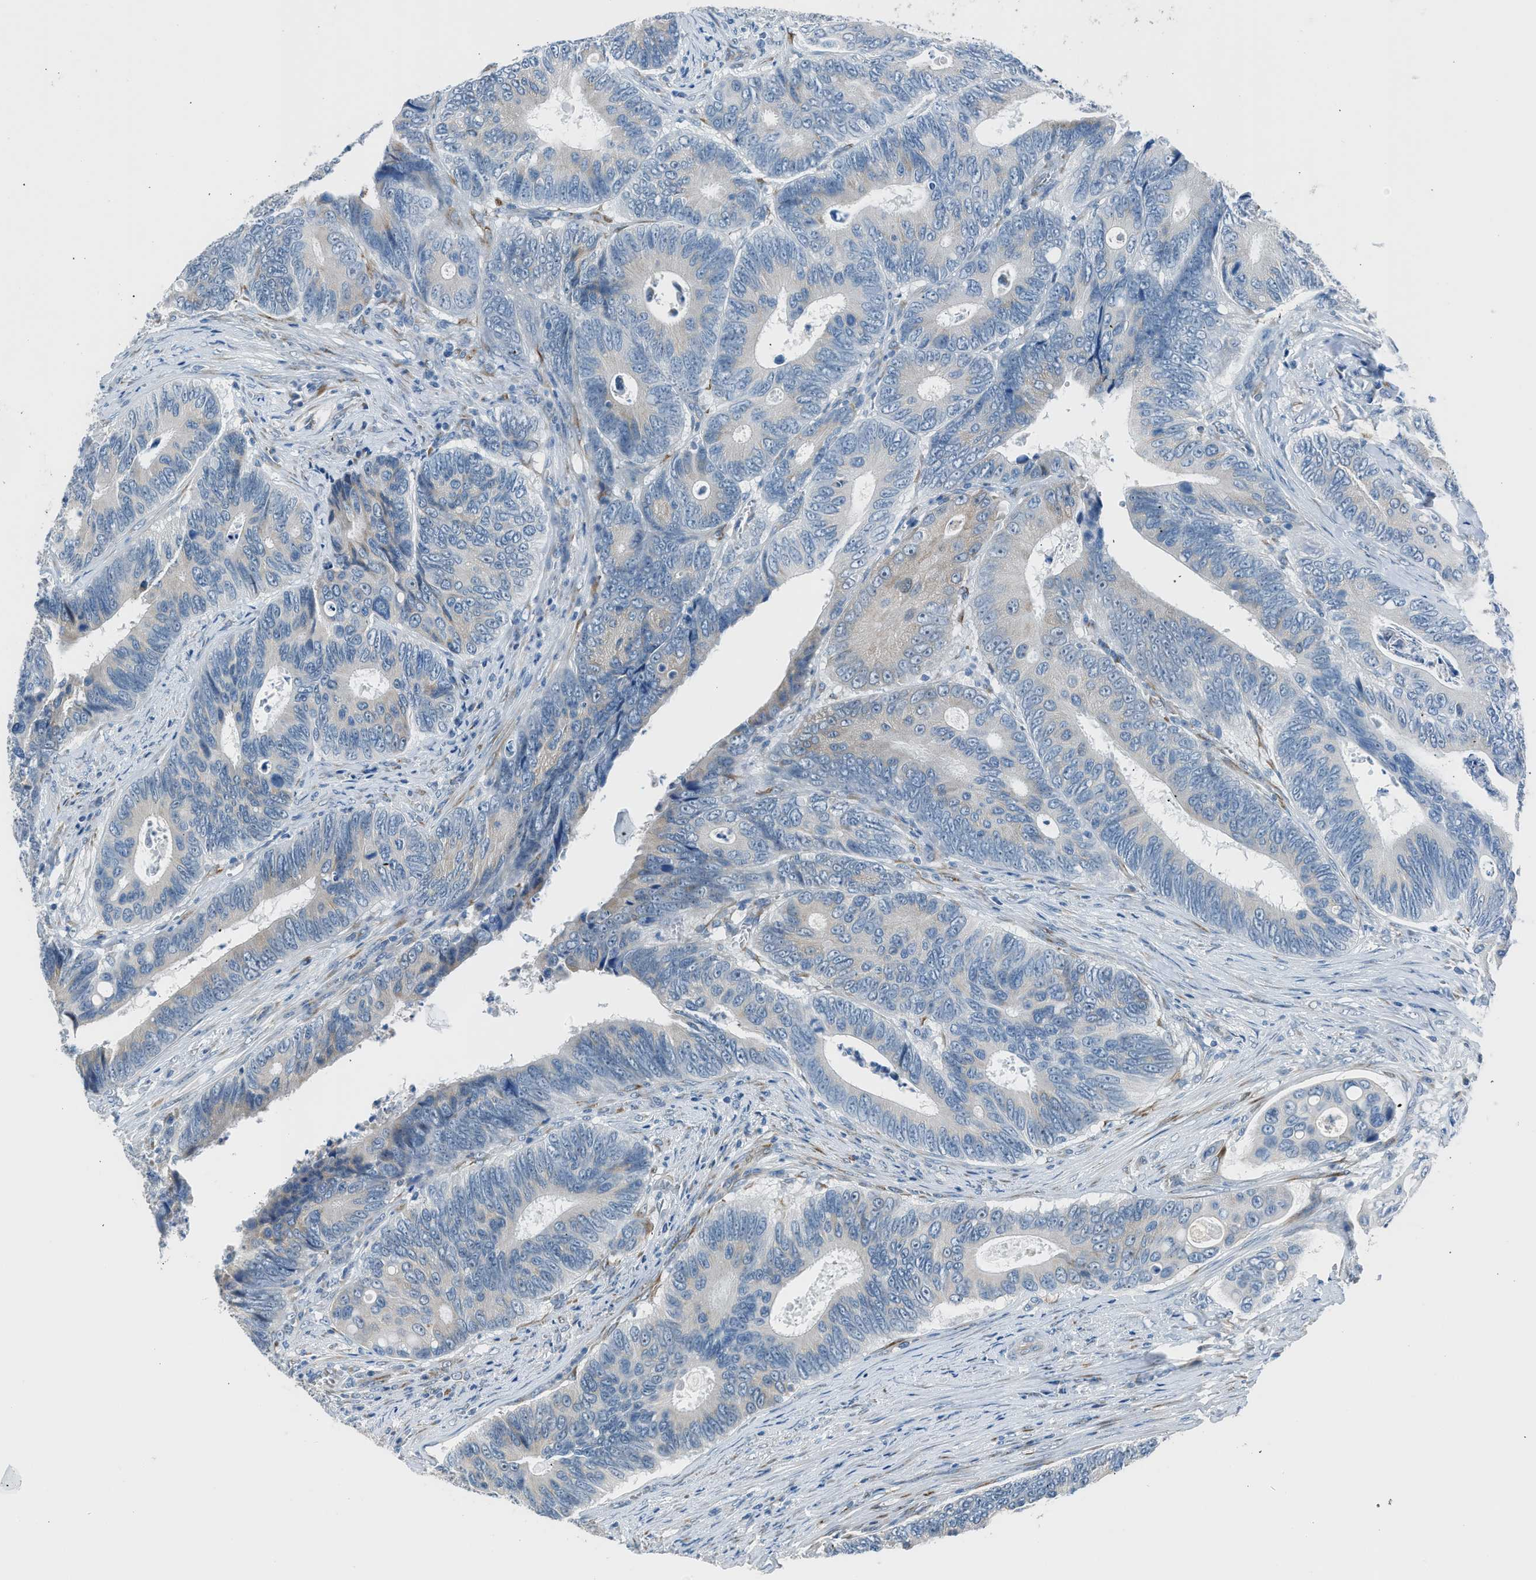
{"staining": {"intensity": "negative", "quantity": "none", "location": "none"}, "tissue": "colorectal cancer", "cell_type": "Tumor cells", "image_type": "cancer", "snomed": [{"axis": "morphology", "description": "Inflammation, NOS"}, {"axis": "morphology", "description": "Adenocarcinoma, NOS"}, {"axis": "topography", "description": "Colon"}], "caption": "Protein analysis of adenocarcinoma (colorectal) displays no significant positivity in tumor cells.", "gene": "RNF41", "patient": {"sex": "male", "age": 72}}